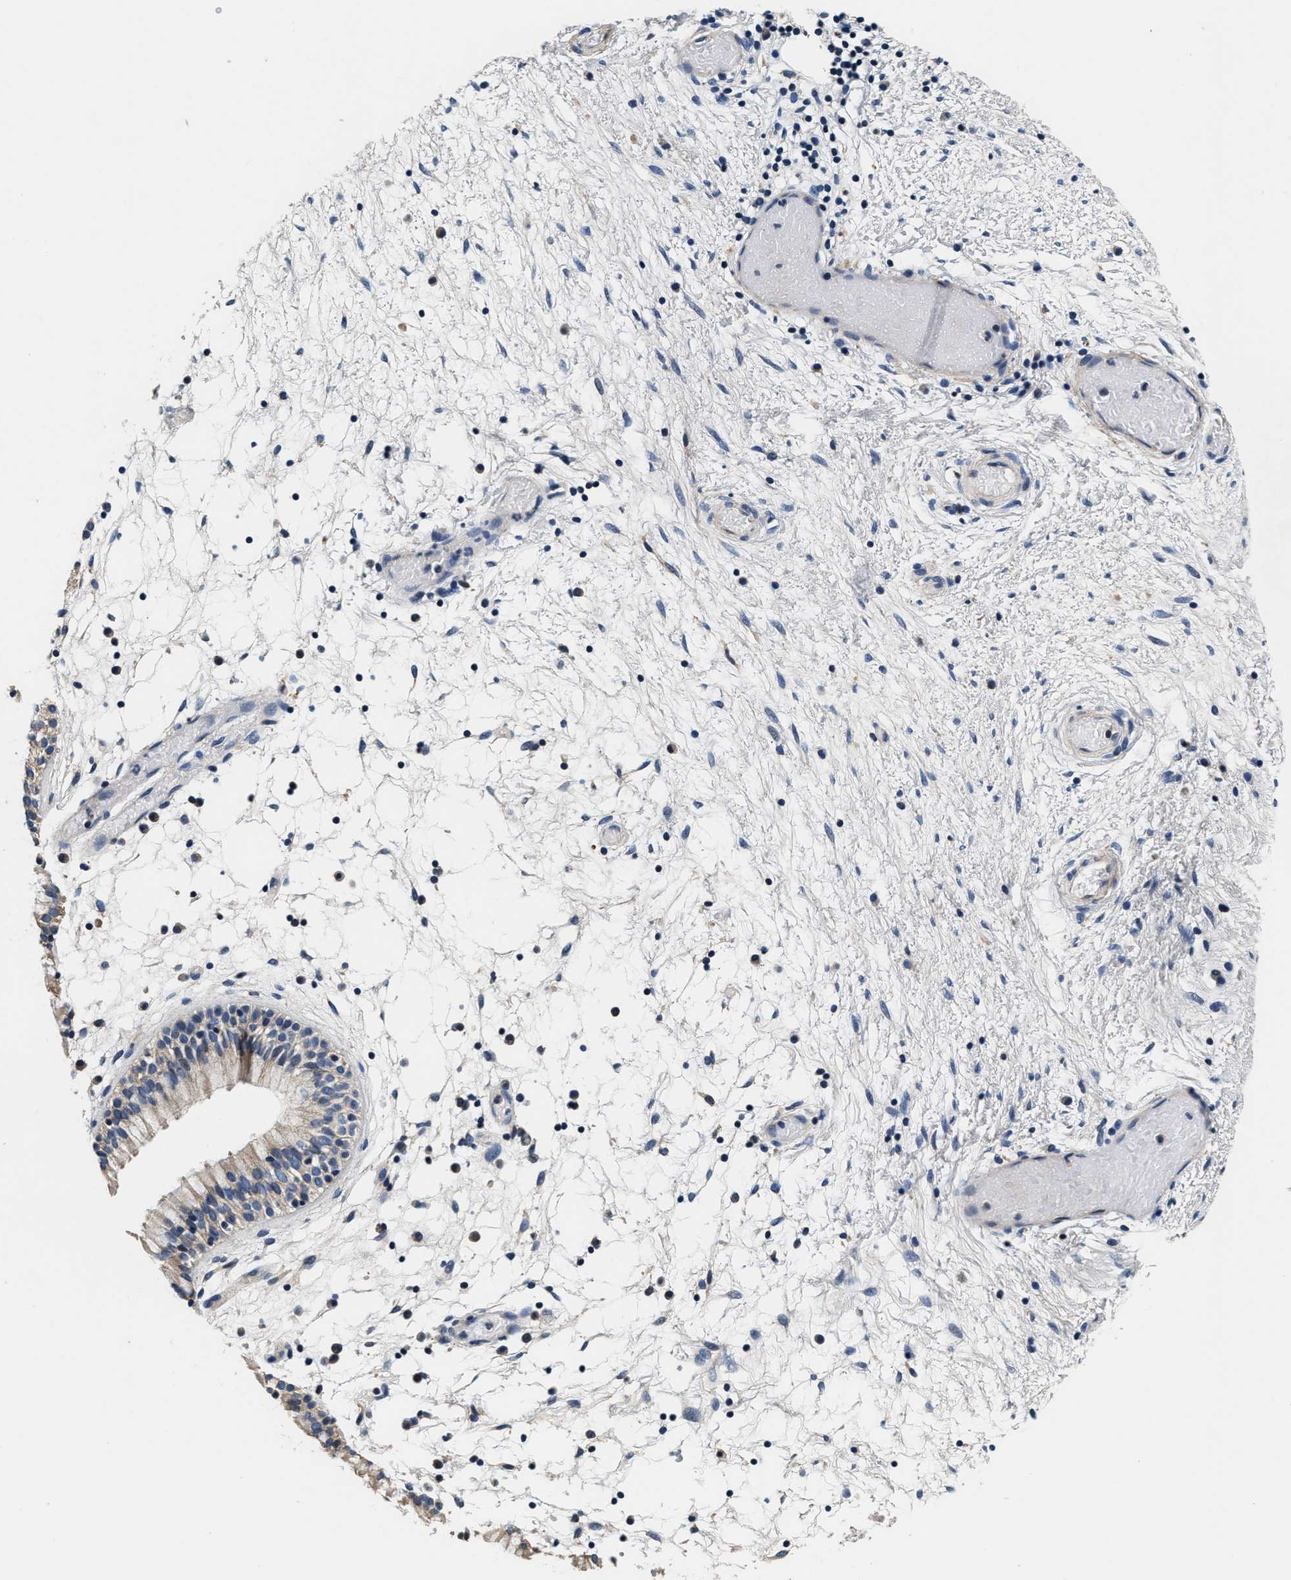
{"staining": {"intensity": "moderate", "quantity": "<25%", "location": "cytoplasmic/membranous"}, "tissue": "nasopharynx", "cell_type": "Respiratory epithelial cells", "image_type": "normal", "snomed": [{"axis": "morphology", "description": "Normal tissue, NOS"}, {"axis": "morphology", "description": "Inflammation, NOS"}, {"axis": "topography", "description": "Nasopharynx"}], "caption": "Immunohistochemical staining of benign human nasopharynx reveals moderate cytoplasmic/membranous protein positivity in approximately <25% of respiratory epithelial cells.", "gene": "ANKIB1", "patient": {"sex": "male", "age": 48}}